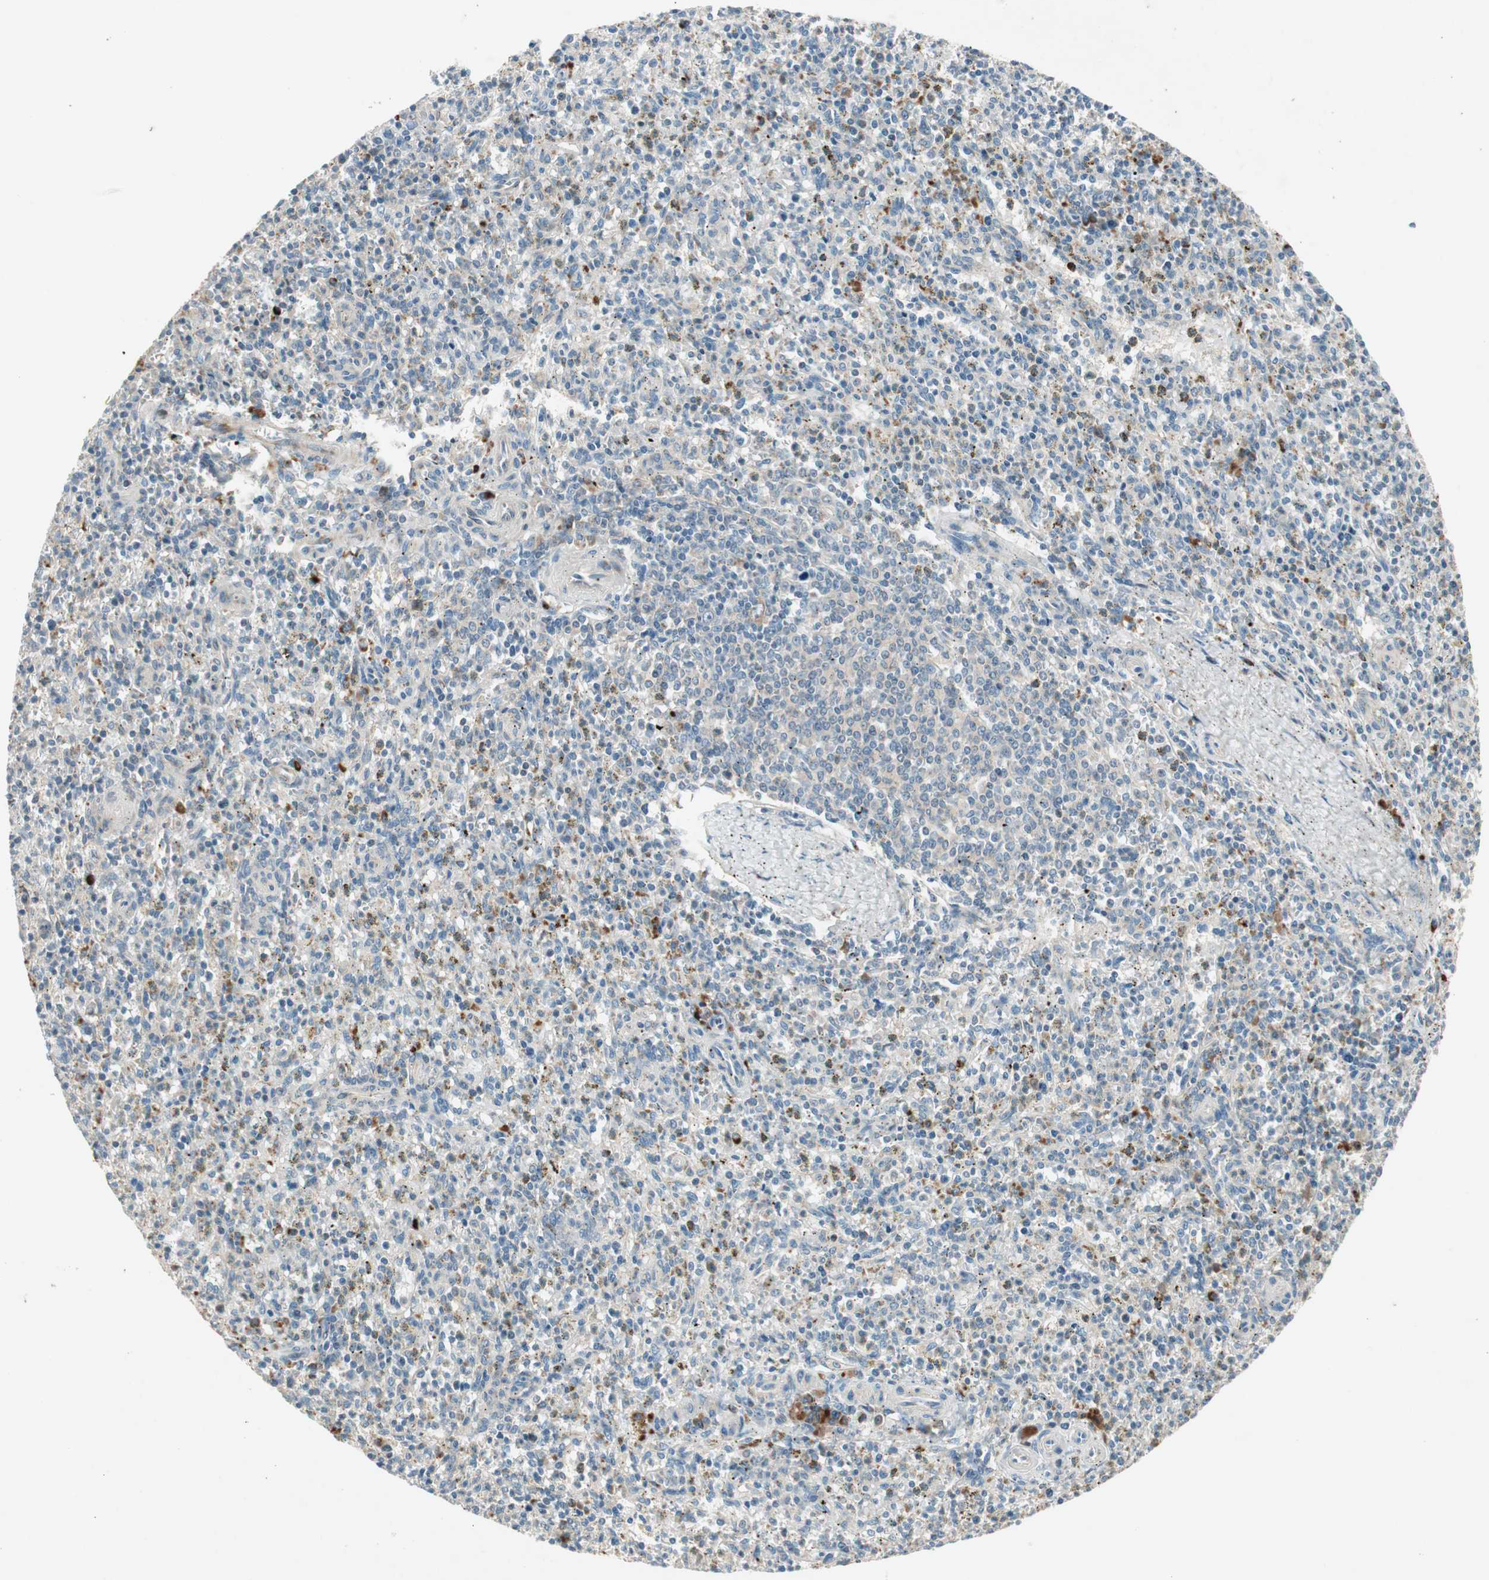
{"staining": {"intensity": "moderate", "quantity": "<25%", "location": "cytoplasmic/membranous"}, "tissue": "spleen", "cell_type": "Cells in red pulp", "image_type": "normal", "snomed": [{"axis": "morphology", "description": "Normal tissue, NOS"}, {"axis": "topography", "description": "Spleen"}], "caption": "The micrograph reveals a brown stain indicating the presence of a protein in the cytoplasmic/membranous of cells in red pulp in spleen. (DAB IHC with brightfield microscopy, high magnification).", "gene": "APOO", "patient": {"sex": "male", "age": 72}}